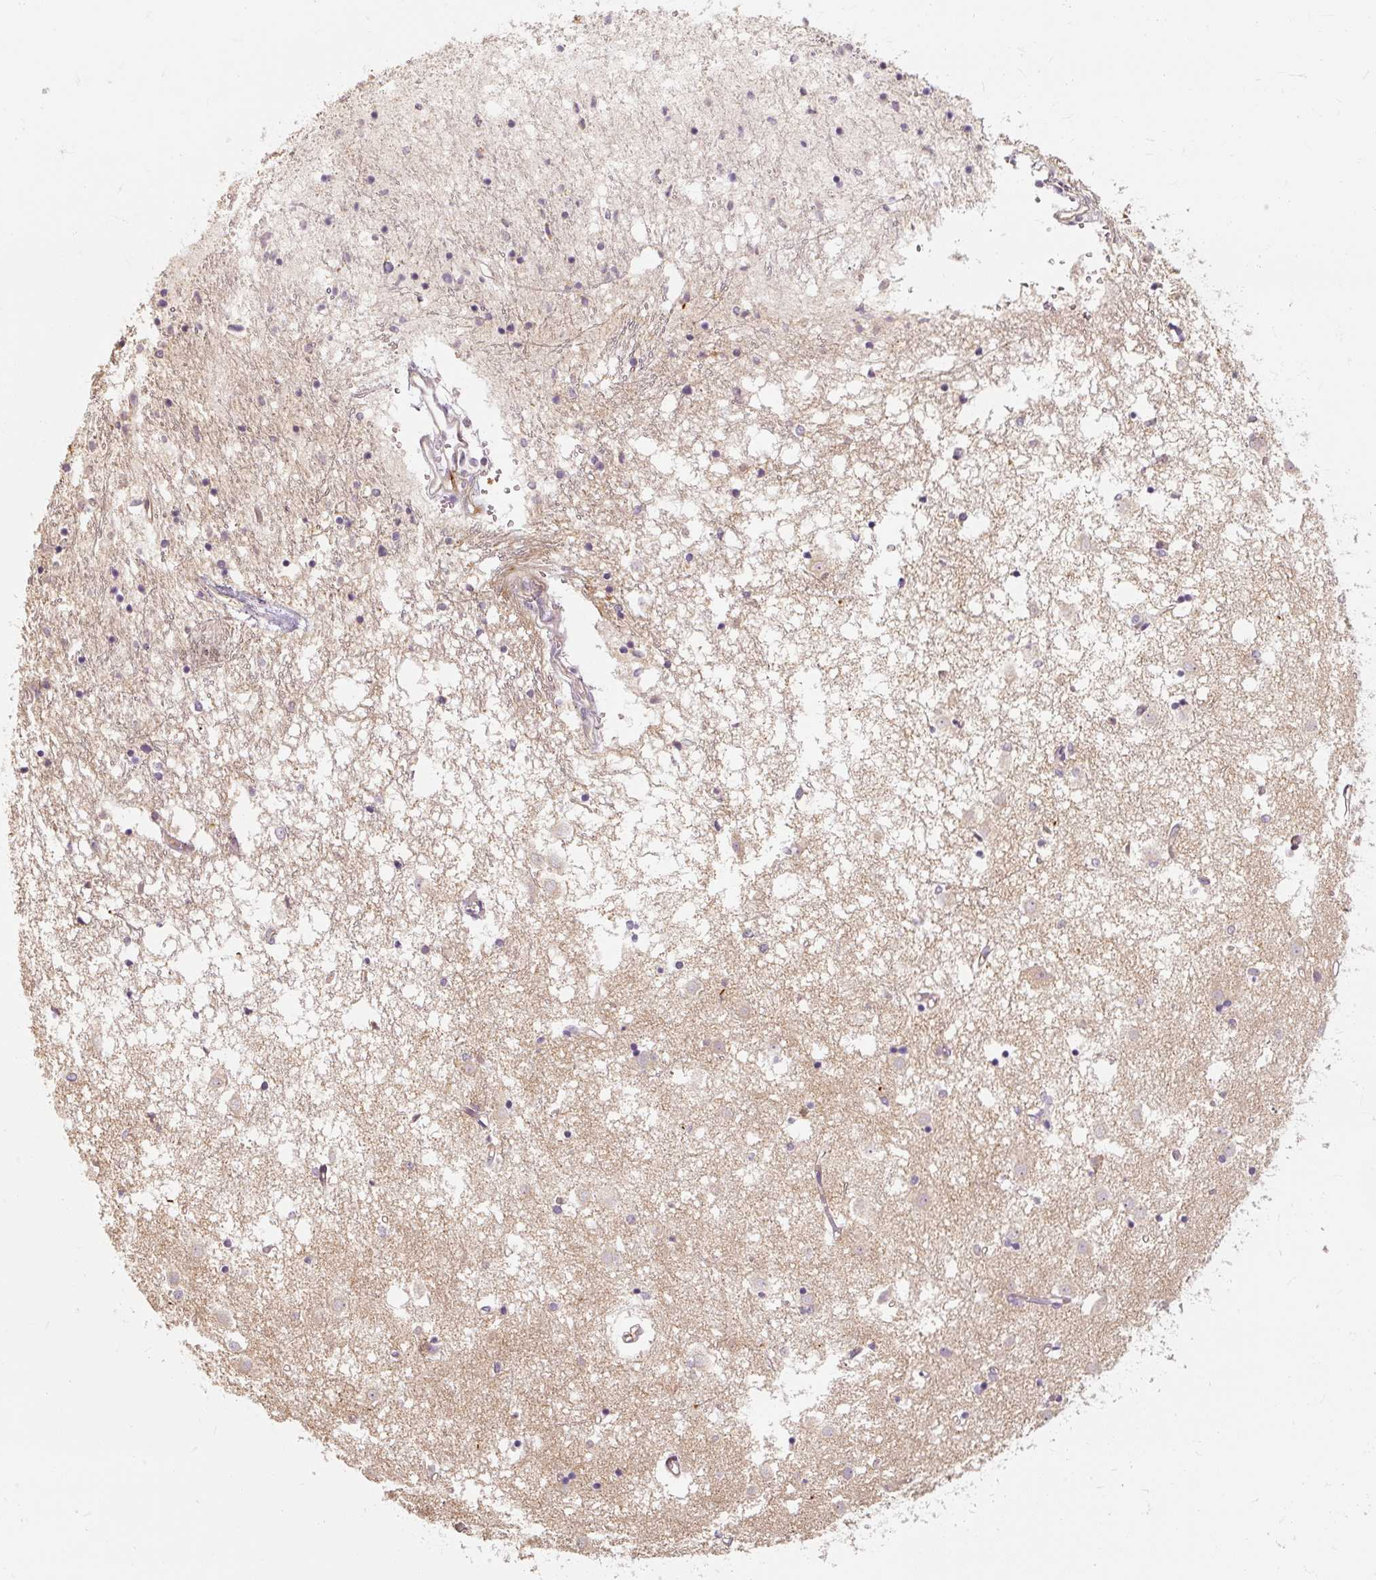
{"staining": {"intensity": "moderate", "quantity": "<25%", "location": "cytoplasmic/membranous"}, "tissue": "caudate", "cell_type": "Glial cells", "image_type": "normal", "snomed": [{"axis": "morphology", "description": "Normal tissue, NOS"}, {"axis": "topography", "description": "Lateral ventricle wall"}], "caption": "Brown immunohistochemical staining in normal human caudate demonstrates moderate cytoplasmic/membranous positivity in about <25% of glial cells. Immunohistochemistry stains the protein in brown and the nuclei are stained blue.", "gene": "RB1CC1", "patient": {"sex": "male", "age": 70}}